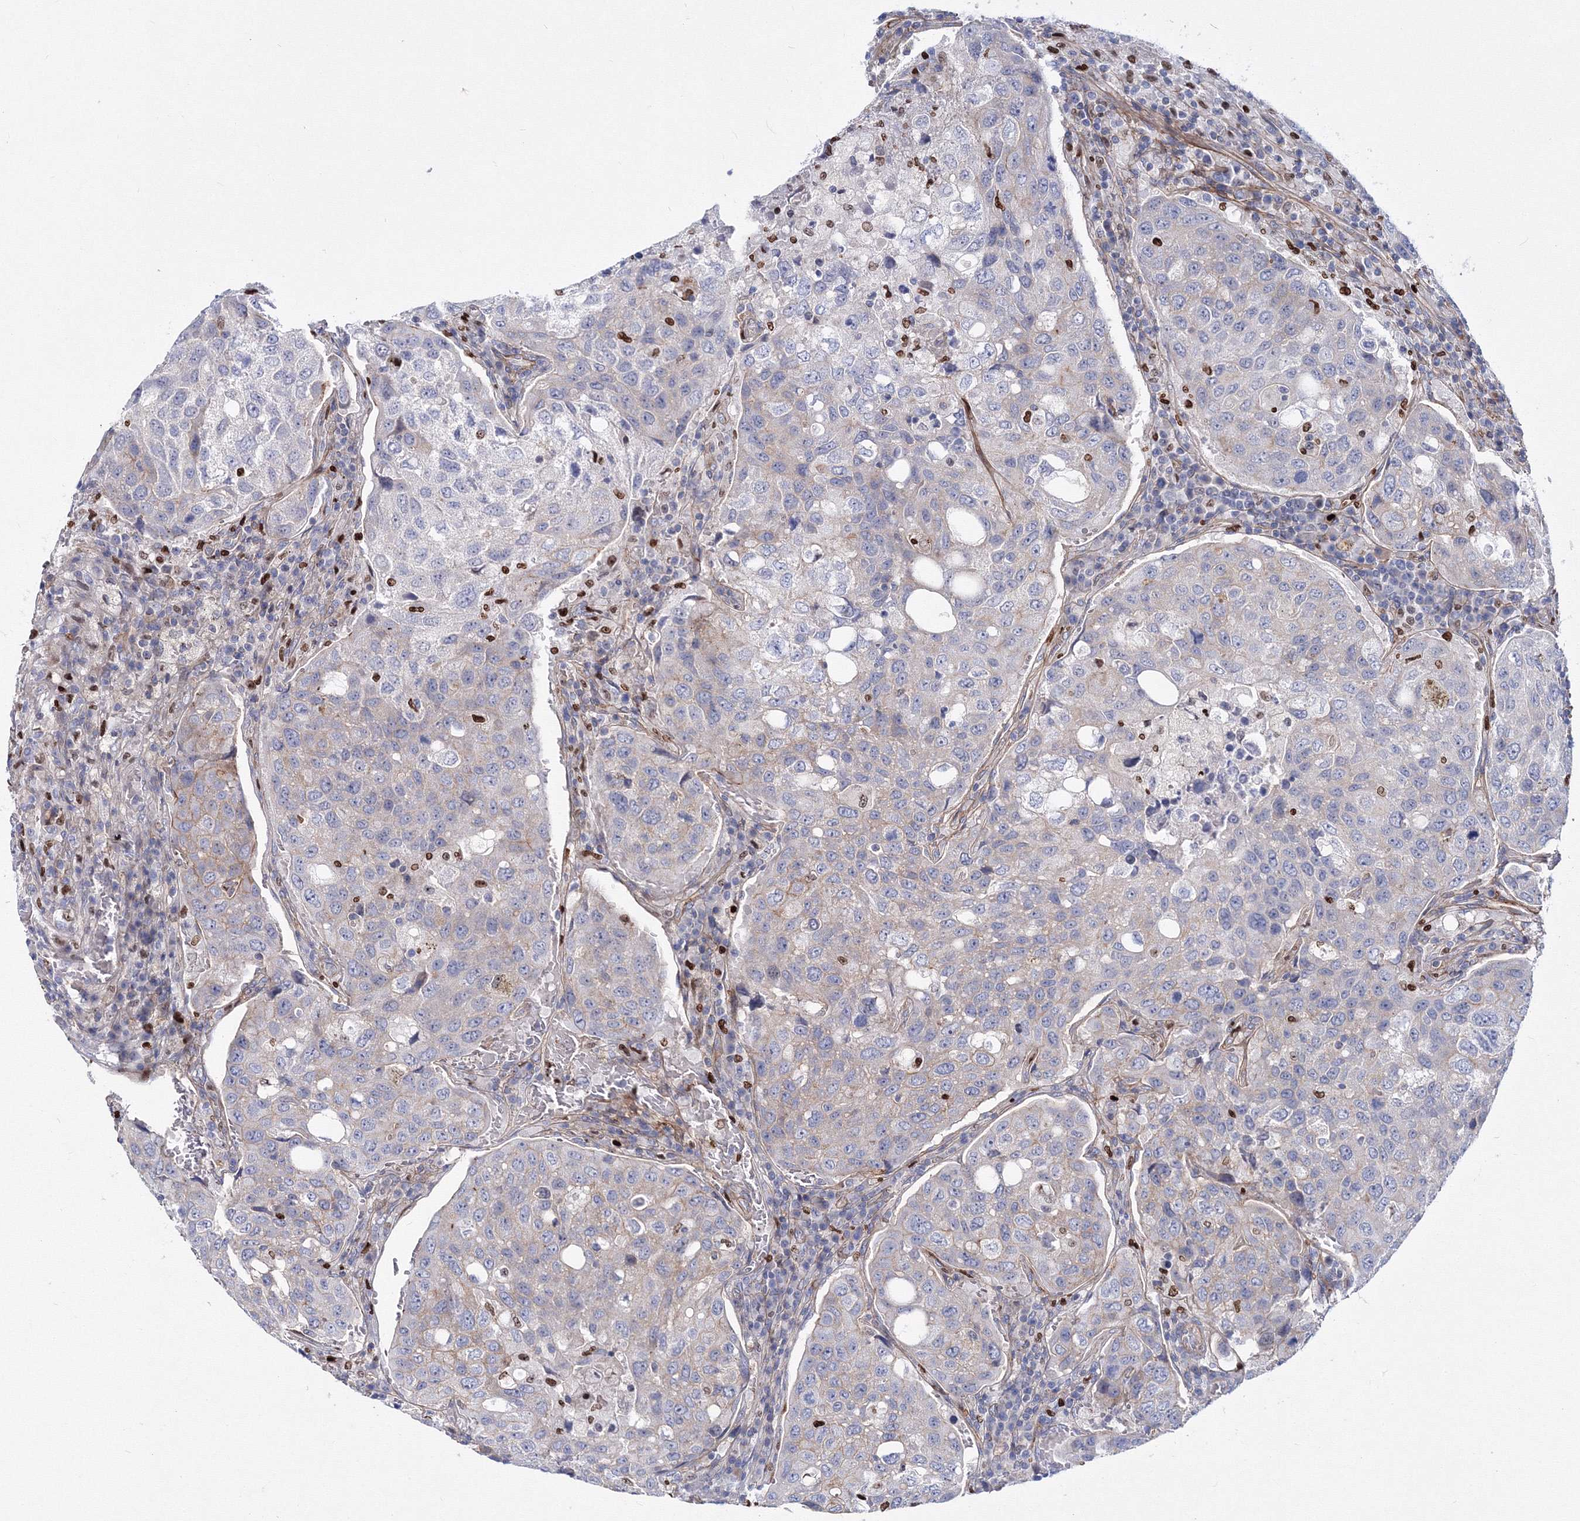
{"staining": {"intensity": "negative", "quantity": "none", "location": "none"}, "tissue": "urothelial cancer", "cell_type": "Tumor cells", "image_type": "cancer", "snomed": [{"axis": "morphology", "description": "Urothelial carcinoma, High grade"}, {"axis": "topography", "description": "Lymph node"}, {"axis": "topography", "description": "Urinary bladder"}], "caption": "There is no significant staining in tumor cells of urothelial cancer. (Brightfield microscopy of DAB (3,3'-diaminobenzidine) immunohistochemistry at high magnification).", "gene": "C11orf52", "patient": {"sex": "male", "age": 51}}